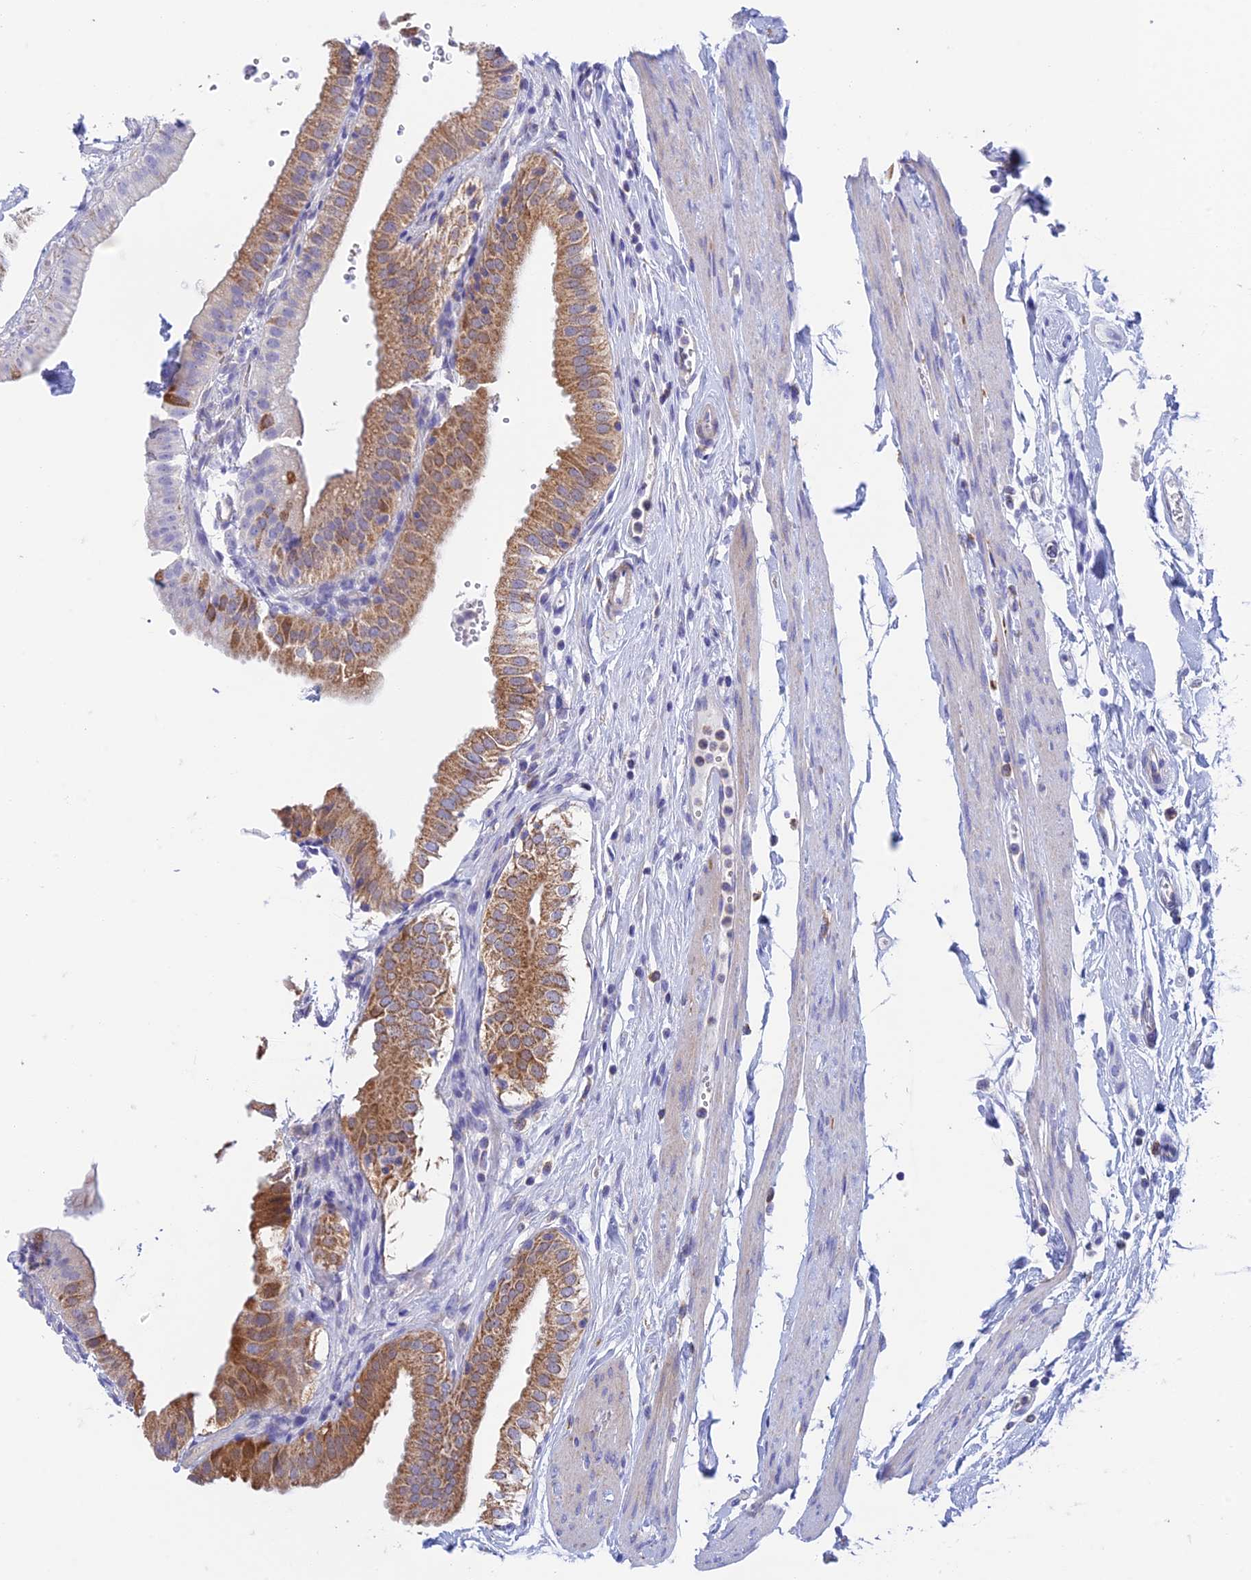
{"staining": {"intensity": "moderate", "quantity": ">75%", "location": "cytoplasmic/membranous"}, "tissue": "gallbladder", "cell_type": "Glandular cells", "image_type": "normal", "snomed": [{"axis": "morphology", "description": "Normal tissue, NOS"}, {"axis": "topography", "description": "Gallbladder"}], "caption": "Glandular cells exhibit medium levels of moderate cytoplasmic/membranous positivity in approximately >75% of cells in normal gallbladder. (brown staining indicates protein expression, while blue staining denotes nuclei).", "gene": "ZNF181", "patient": {"sex": "female", "age": 61}}